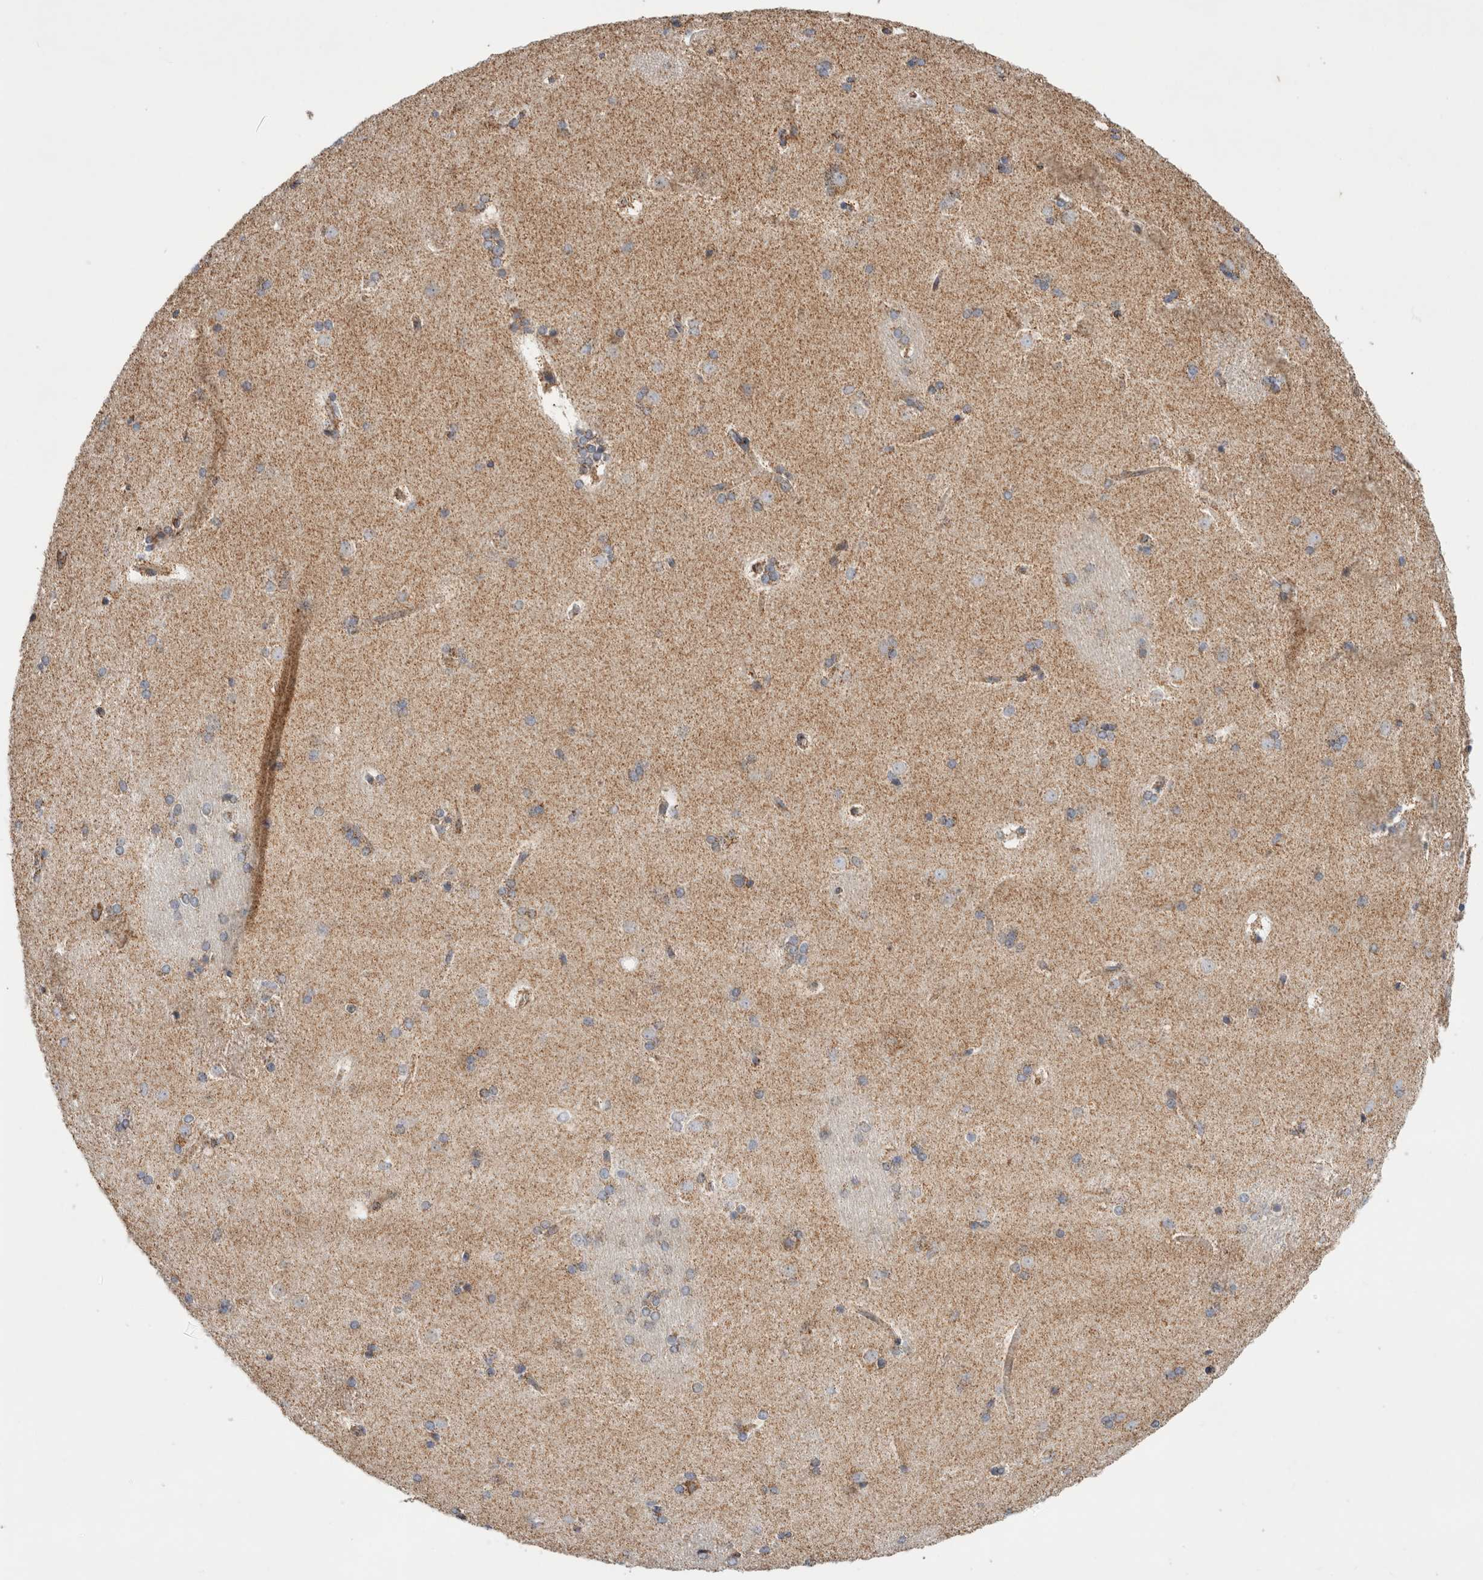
{"staining": {"intensity": "moderate", "quantity": "<25%", "location": "cytoplasmic/membranous"}, "tissue": "caudate", "cell_type": "Glial cells", "image_type": "normal", "snomed": [{"axis": "morphology", "description": "Normal tissue, NOS"}, {"axis": "topography", "description": "Lateral ventricle wall"}], "caption": "Immunohistochemistry of unremarkable caudate demonstrates low levels of moderate cytoplasmic/membranous staining in approximately <25% of glial cells.", "gene": "IARS2", "patient": {"sex": "female", "age": 19}}